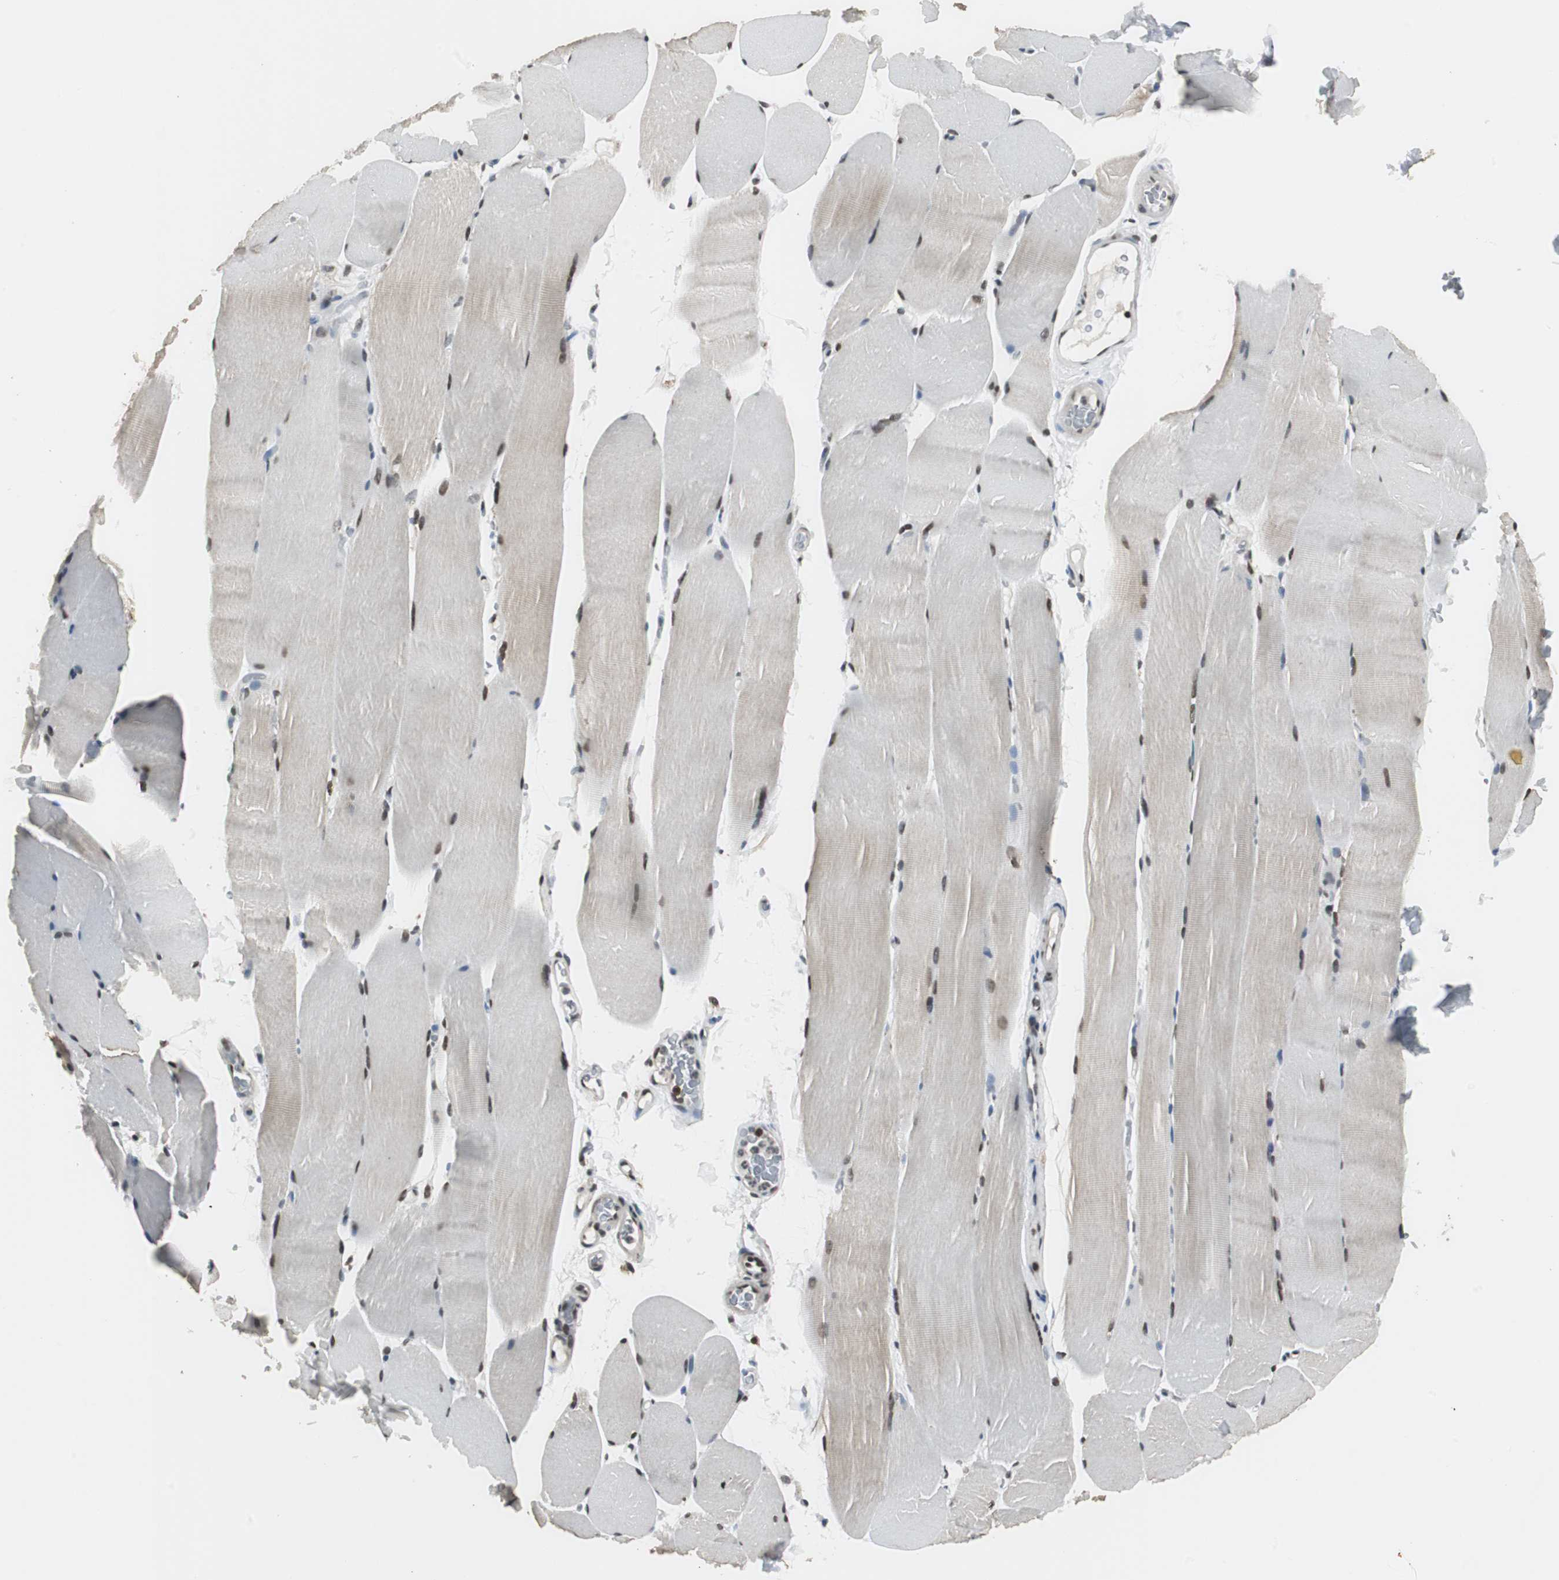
{"staining": {"intensity": "moderate", "quantity": "25%-75%", "location": "nuclear"}, "tissue": "skeletal muscle", "cell_type": "Myocytes", "image_type": "normal", "snomed": [{"axis": "morphology", "description": "Normal tissue, NOS"}, {"axis": "topography", "description": "Skeletal muscle"}, {"axis": "topography", "description": "Parathyroid gland"}], "caption": "Immunohistochemical staining of normal skeletal muscle reveals medium levels of moderate nuclear staining in about 25%-75% of myocytes.", "gene": "MKX", "patient": {"sex": "female", "age": 37}}